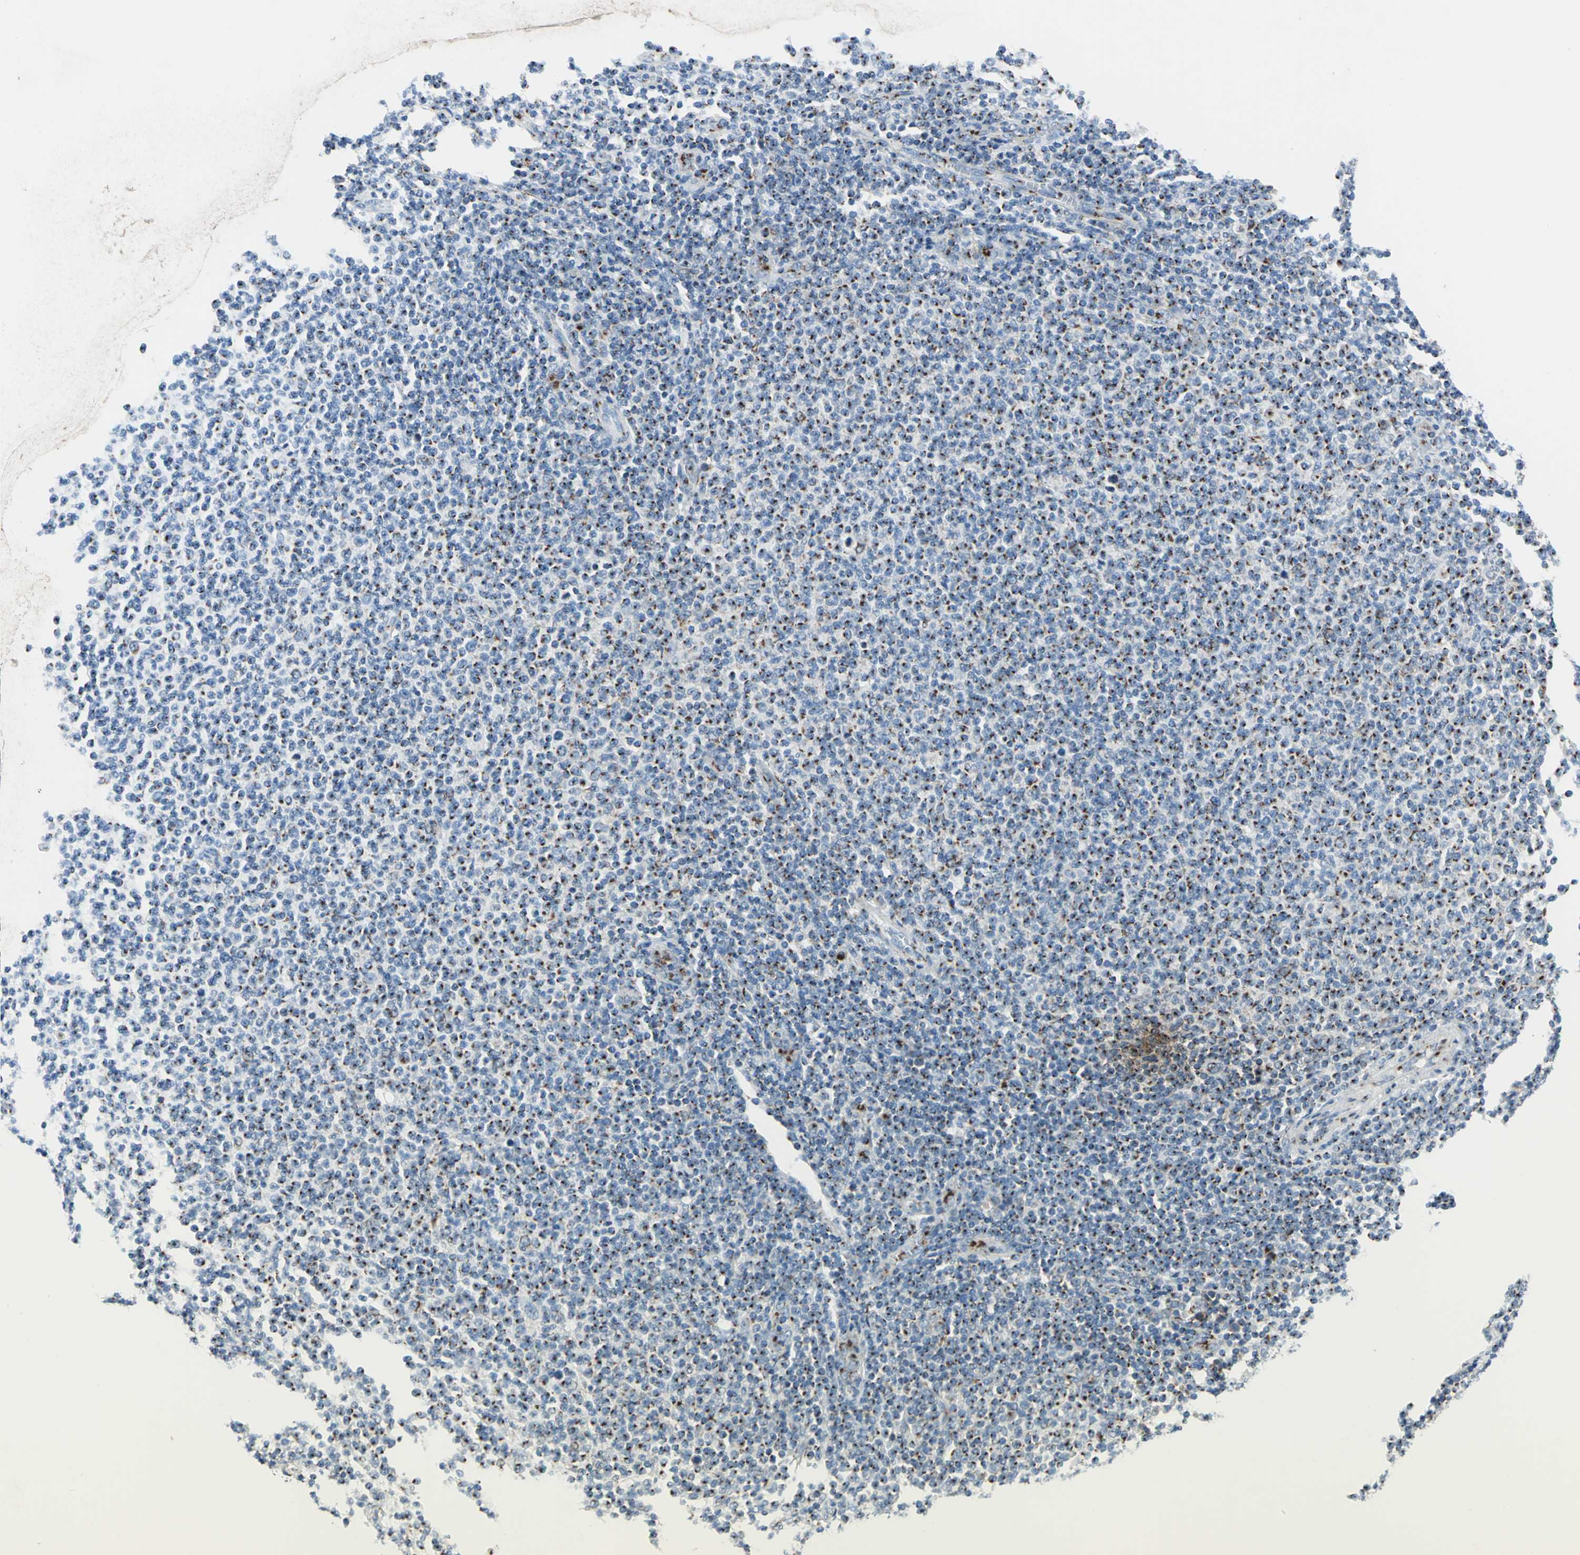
{"staining": {"intensity": "strong", "quantity": "25%-75%", "location": "cytoplasmic/membranous"}, "tissue": "lymphoma", "cell_type": "Tumor cells", "image_type": "cancer", "snomed": [{"axis": "morphology", "description": "Malignant lymphoma, non-Hodgkin's type, Low grade"}, {"axis": "topography", "description": "Lymph node"}], "caption": "Immunohistochemical staining of human lymphoma displays high levels of strong cytoplasmic/membranous positivity in approximately 25%-75% of tumor cells.", "gene": "GPR3", "patient": {"sex": "male", "age": 66}}